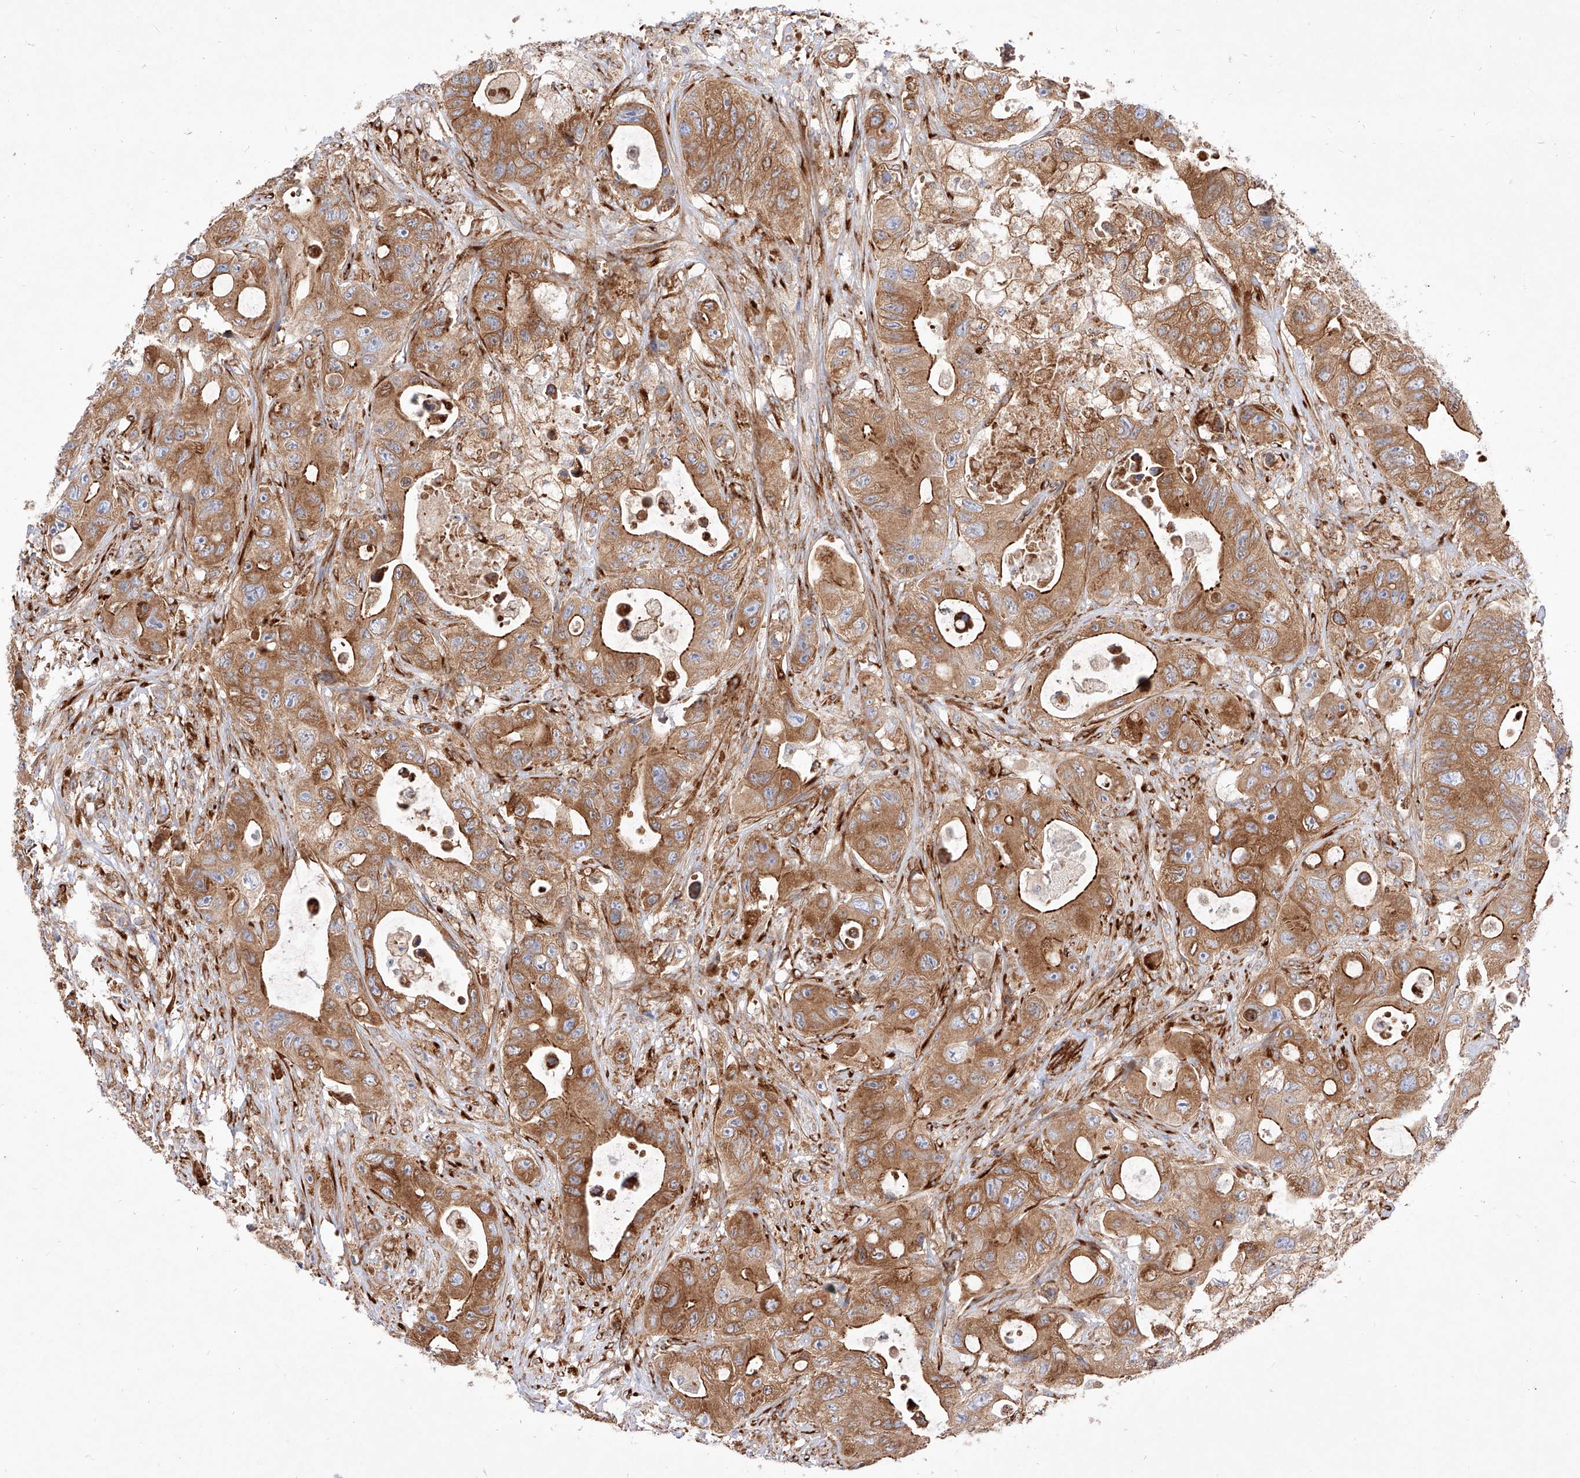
{"staining": {"intensity": "moderate", "quantity": ">75%", "location": "cytoplasmic/membranous"}, "tissue": "colorectal cancer", "cell_type": "Tumor cells", "image_type": "cancer", "snomed": [{"axis": "morphology", "description": "Adenocarcinoma, NOS"}, {"axis": "topography", "description": "Colon"}], "caption": "Moderate cytoplasmic/membranous staining for a protein is seen in approximately >75% of tumor cells of colorectal cancer using immunohistochemistry.", "gene": "CSGALNACT2", "patient": {"sex": "female", "age": 46}}